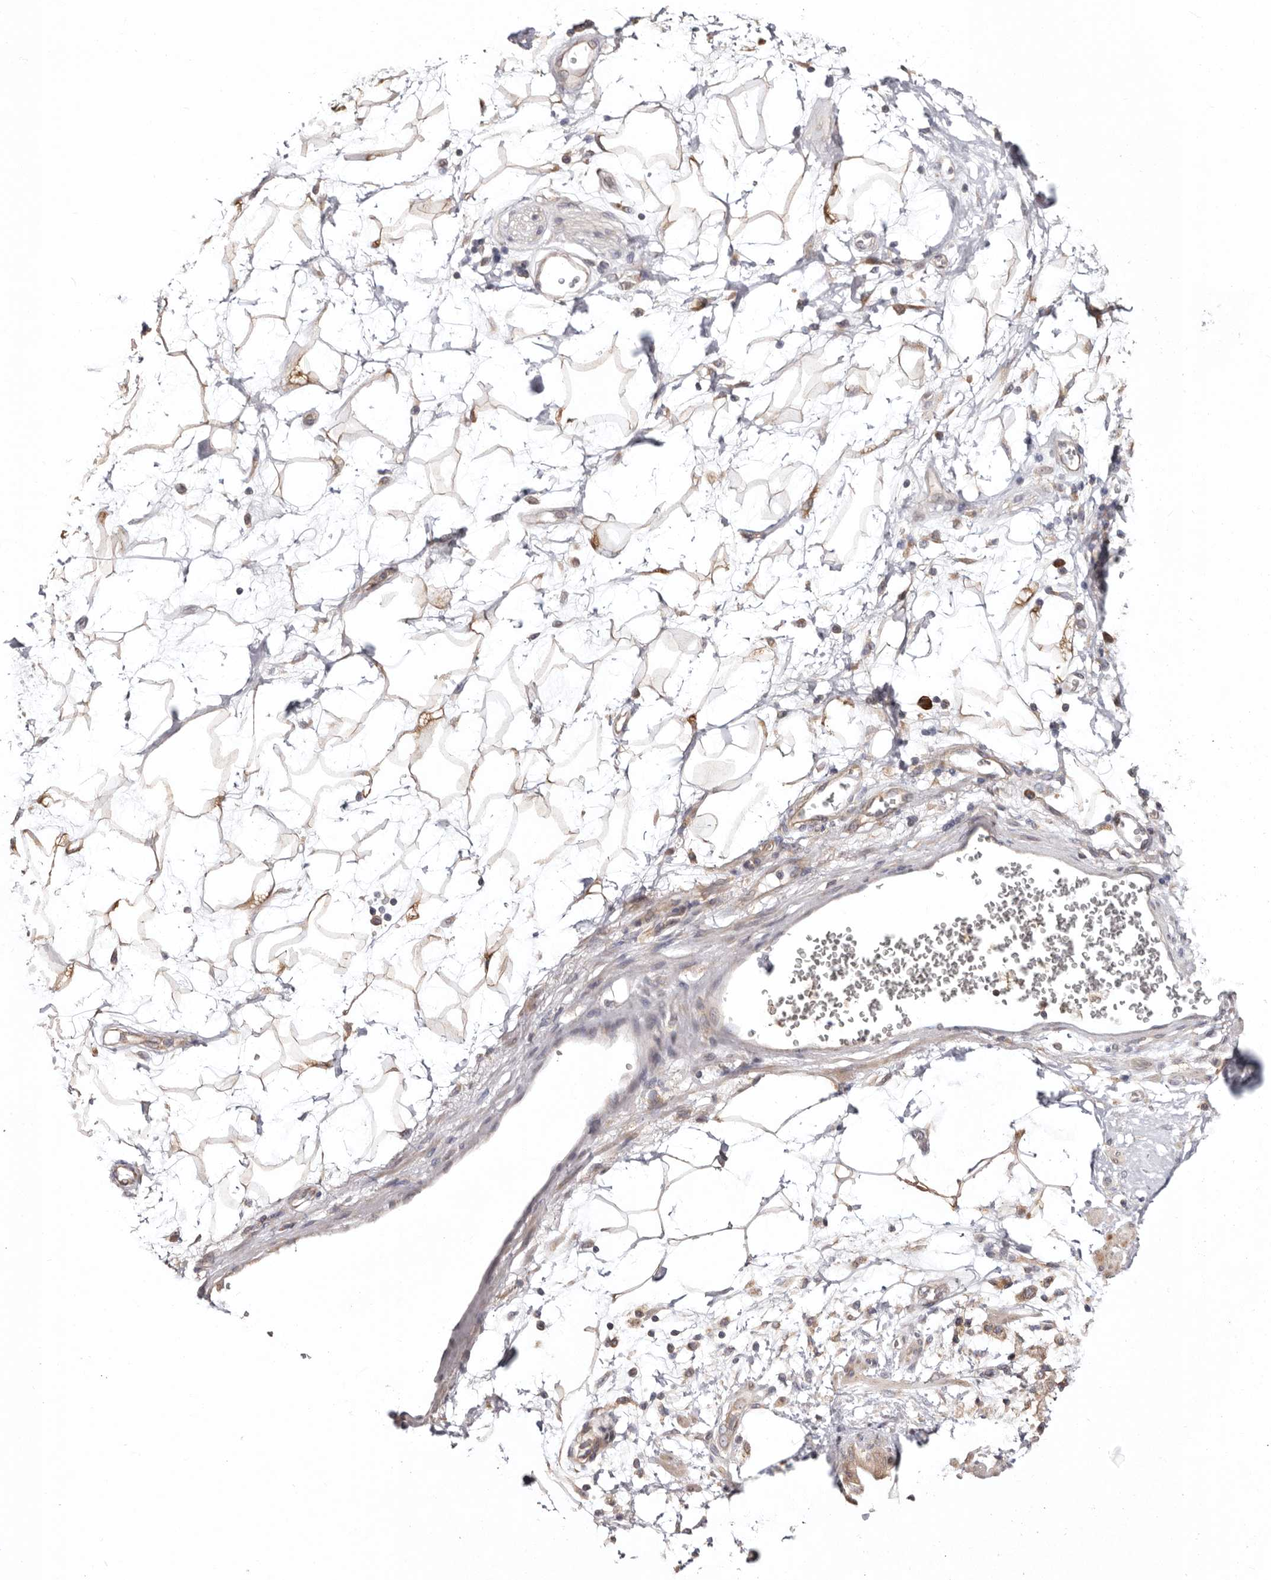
{"staining": {"intensity": "moderate", "quantity": "25%-75%", "location": "cytoplasmic/membranous"}, "tissue": "adipose tissue", "cell_type": "Adipocytes", "image_type": "normal", "snomed": [{"axis": "morphology", "description": "Normal tissue, NOS"}, {"axis": "morphology", "description": "Adenocarcinoma, NOS"}, {"axis": "topography", "description": "Duodenum"}, {"axis": "topography", "description": "Peripheral nerve tissue"}], "caption": "Immunohistochemistry (DAB (3,3'-diaminobenzidine)) staining of unremarkable human adipose tissue exhibits moderate cytoplasmic/membranous protein staining in about 25%-75% of adipocytes.", "gene": "TMUB1", "patient": {"sex": "female", "age": 60}}